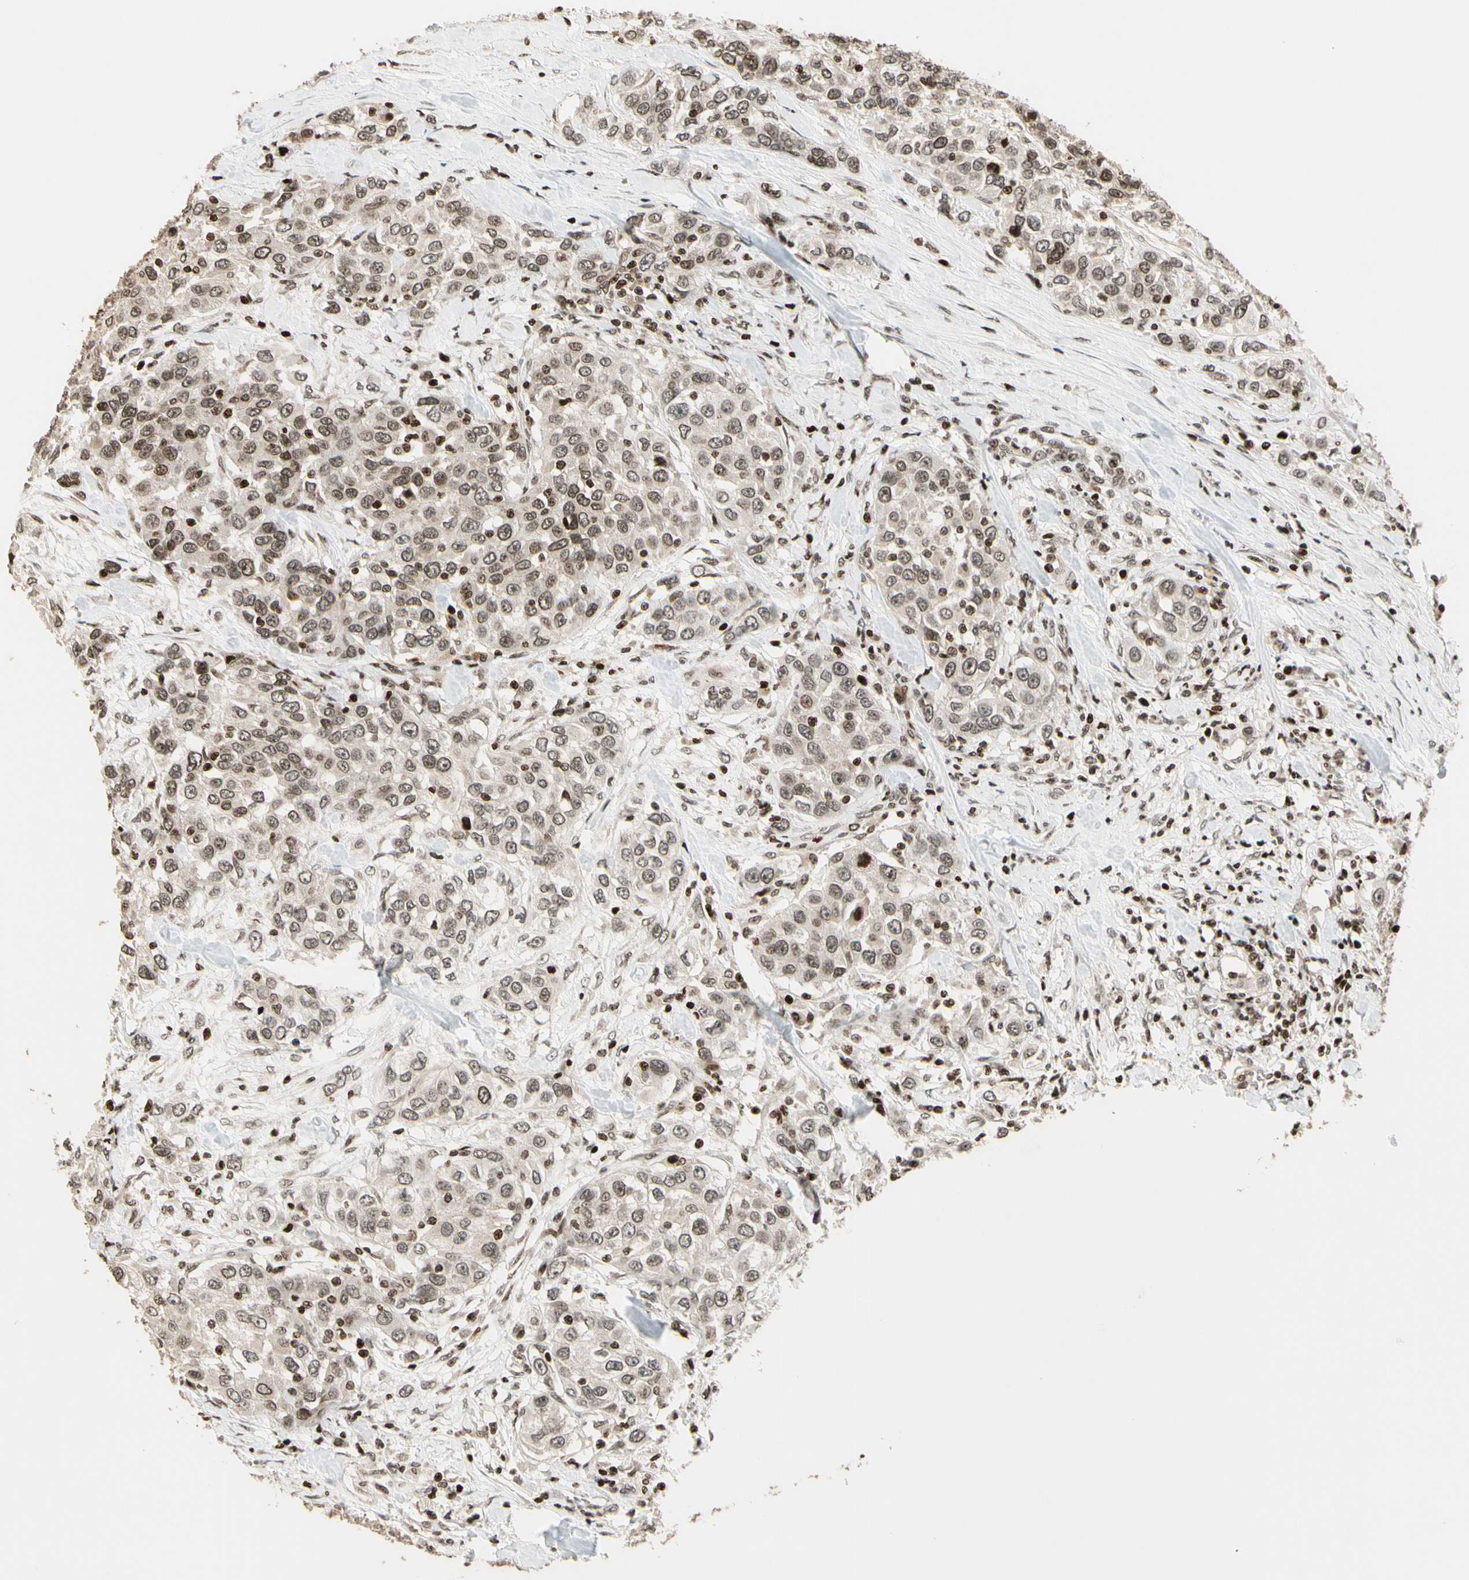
{"staining": {"intensity": "weak", "quantity": ">75%", "location": "nuclear"}, "tissue": "urothelial cancer", "cell_type": "Tumor cells", "image_type": "cancer", "snomed": [{"axis": "morphology", "description": "Urothelial carcinoma, High grade"}, {"axis": "topography", "description": "Urinary bladder"}], "caption": "Protein staining of urothelial carcinoma (high-grade) tissue exhibits weak nuclear staining in about >75% of tumor cells.", "gene": "TSHZ3", "patient": {"sex": "female", "age": 80}}